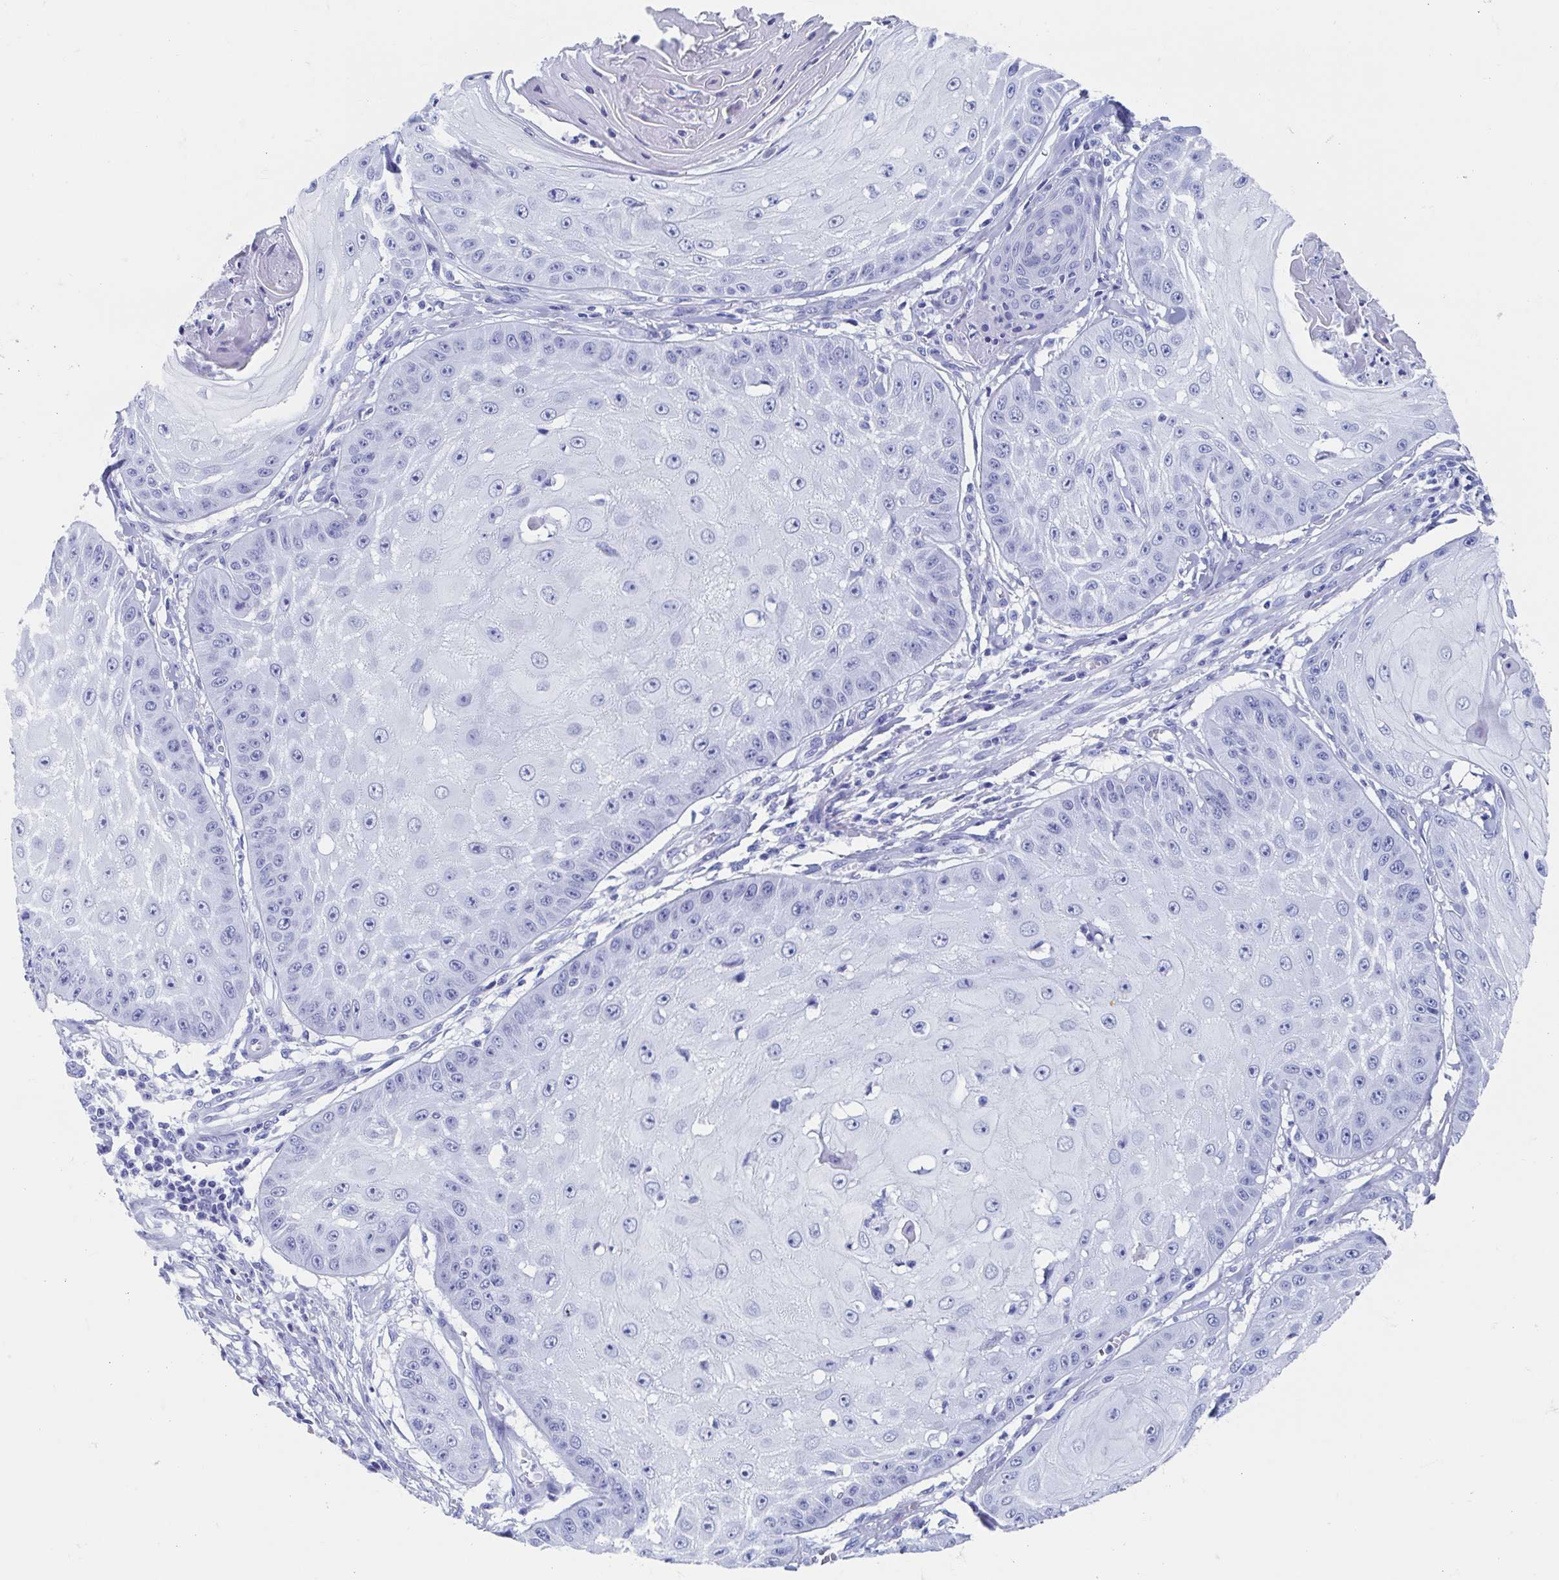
{"staining": {"intensity": "negative", "quantity": "none", "location": "none"}, "tissue": "skin cancer", "cell_type": "Tumor cells", "image_type": "cancer", "snomed": [{"axis": "morphology", "description": "Squamous cell carcinoma, NOS"}, {"axis": "topography", "description": "Skin"}], "caption": "A micrograph of skin cancer stained for a protein exhibits no brown staining in tumor cells.", "gene": "HDGFL1", "patient": {"sex": "male", "age": 70}}